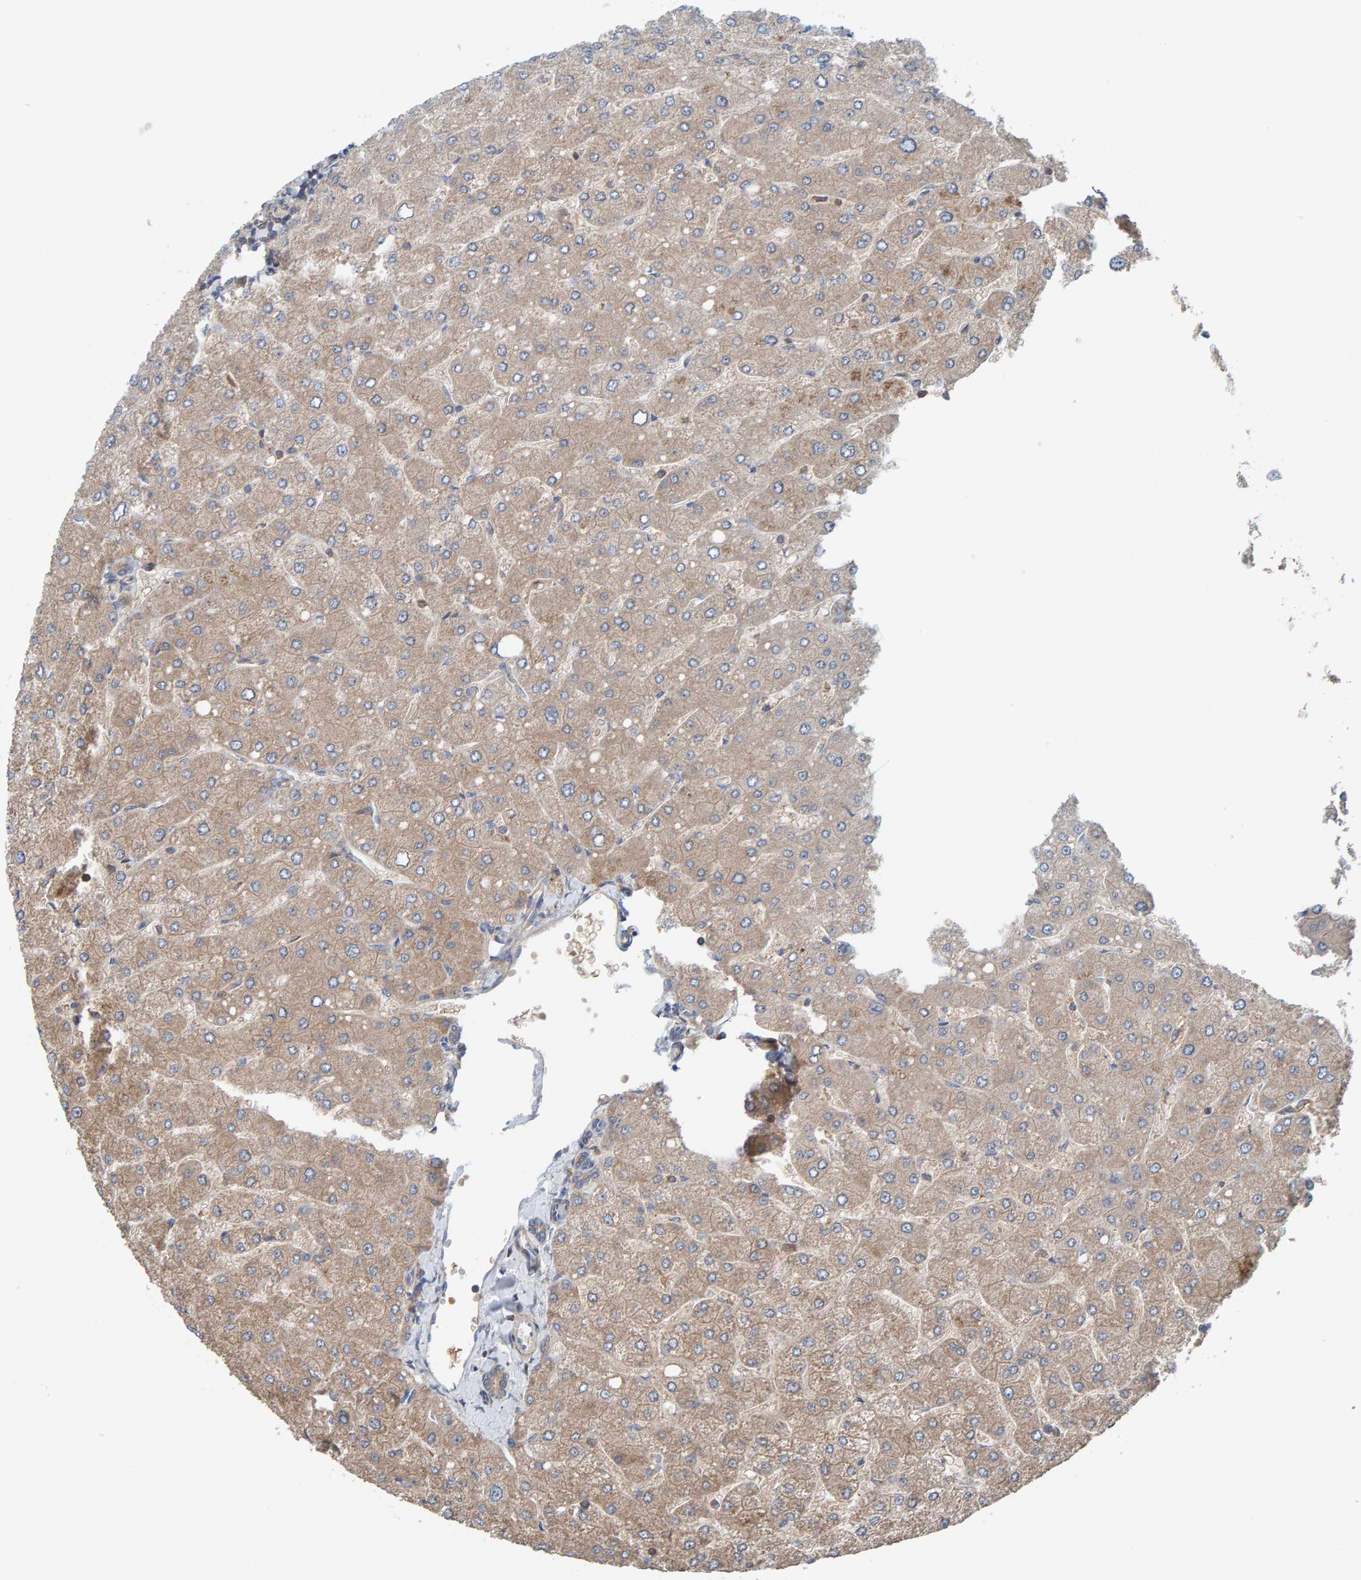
{"staining": {"intensity": "moderate", "quantity": "25%-75%", "location": "cytoplasmic/membranous"}, "tissue": "liver", "cell_type": "Cholangiocytes", "image_type": "normal", "snomed": [{"axis": "morphology", "description": "Normal tissue, NOS"}, {"axis": "topography", "description": "Liver"}], "caption": "Protein staining by immunohistochemistry shows moderate cytoplasmic/membranous expression in about 25%-75% of cholangiocytes in normal liver. (brown staining indicates protein expression, while blue staining denotes nuclei).", "gene": "UBAP1", "patient": {"sex": "male", "age": 55}}